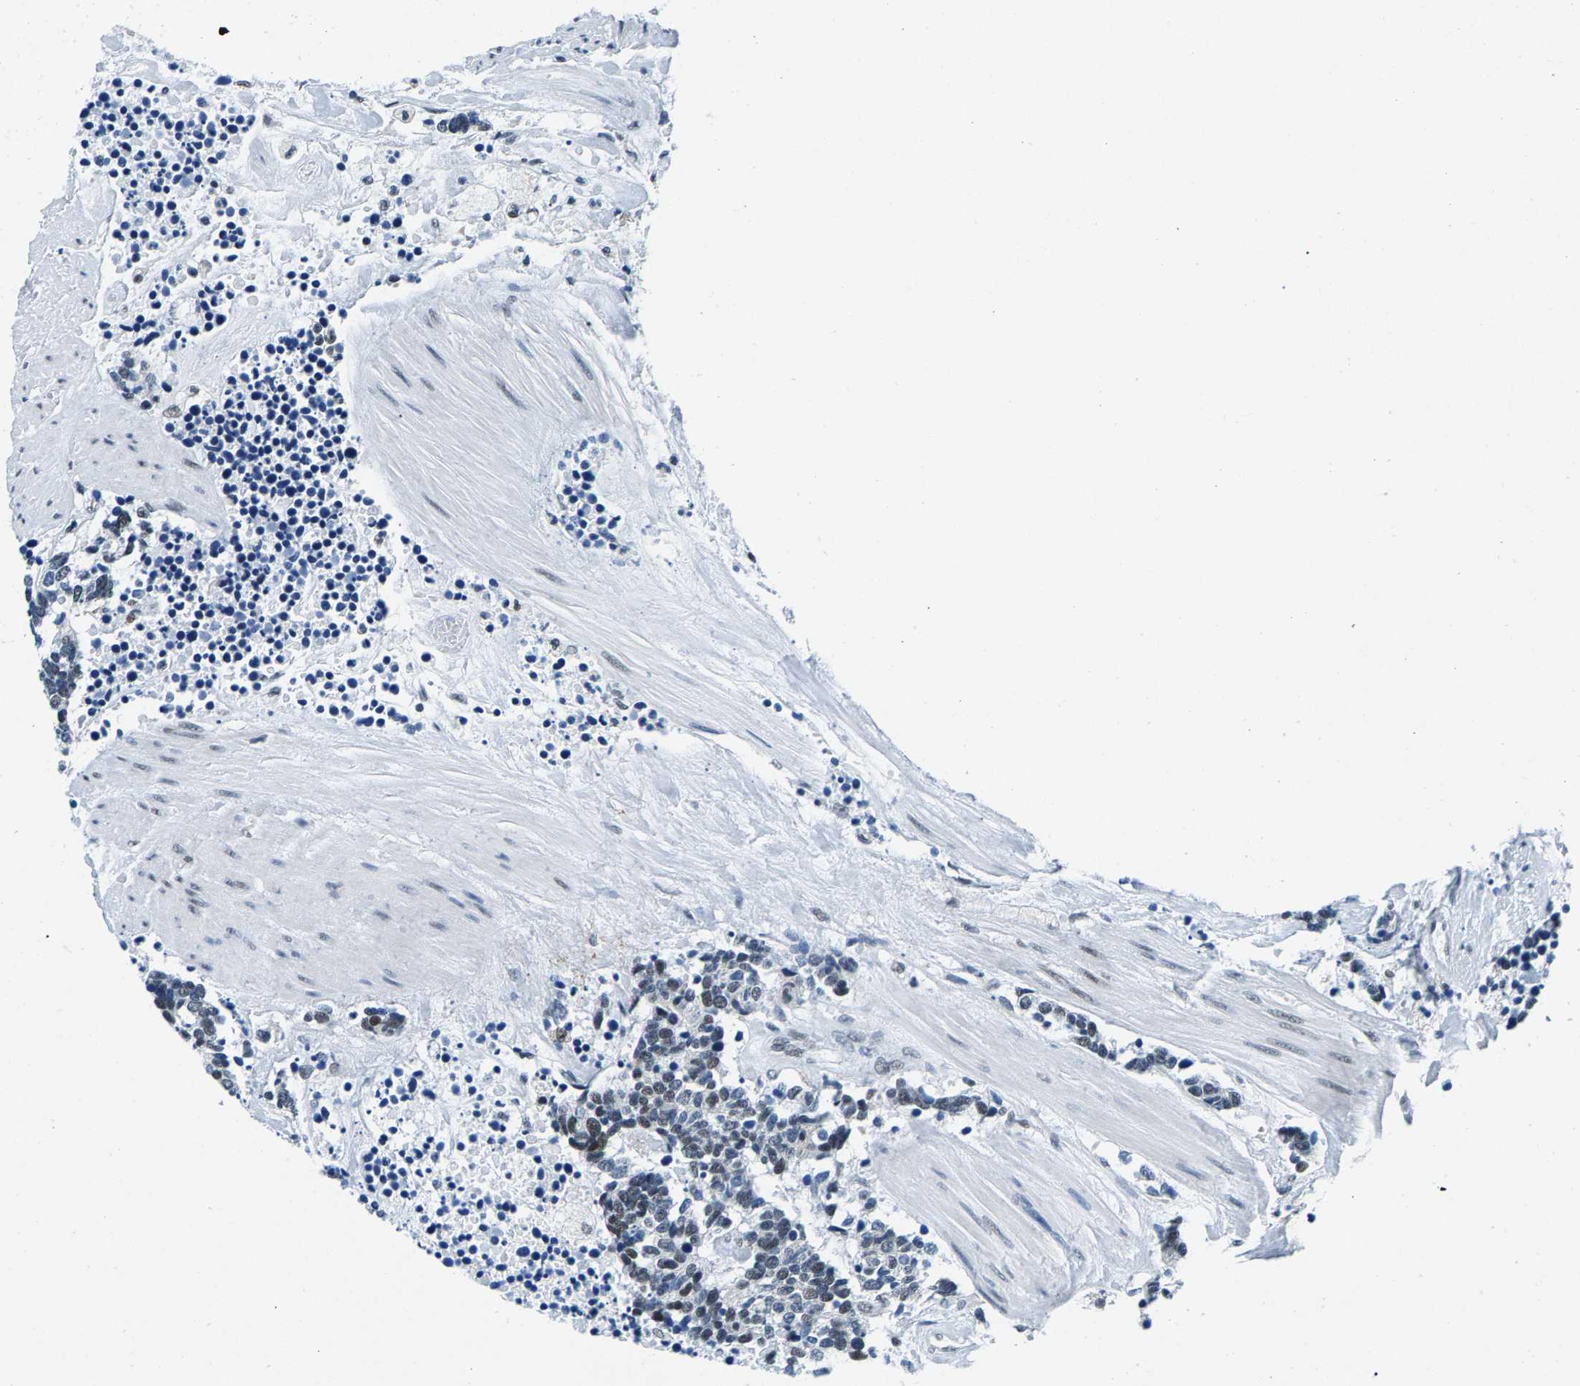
{"staining": {"intensity": "weak", "quantity": "<25%", "location": "nuclear"}, "tissue": "carcinoid", "cell_type": "Tumor cells", "image_type": "cancer", "snomed": [{"axis": "morphology", "description": "Carcinoma, NOS"}, {"axis": "morphology", "description": "Carcinoid, malignant, NOS"}, {"axis": "topography", "description": "Urinary bladder"}], "caption": "The image reveals no significant expression in tumor cells of carcinoma. Nuclei are stained in blue.", "gene": "ATF2", "patient": {"sex": "male", "age": 57}}